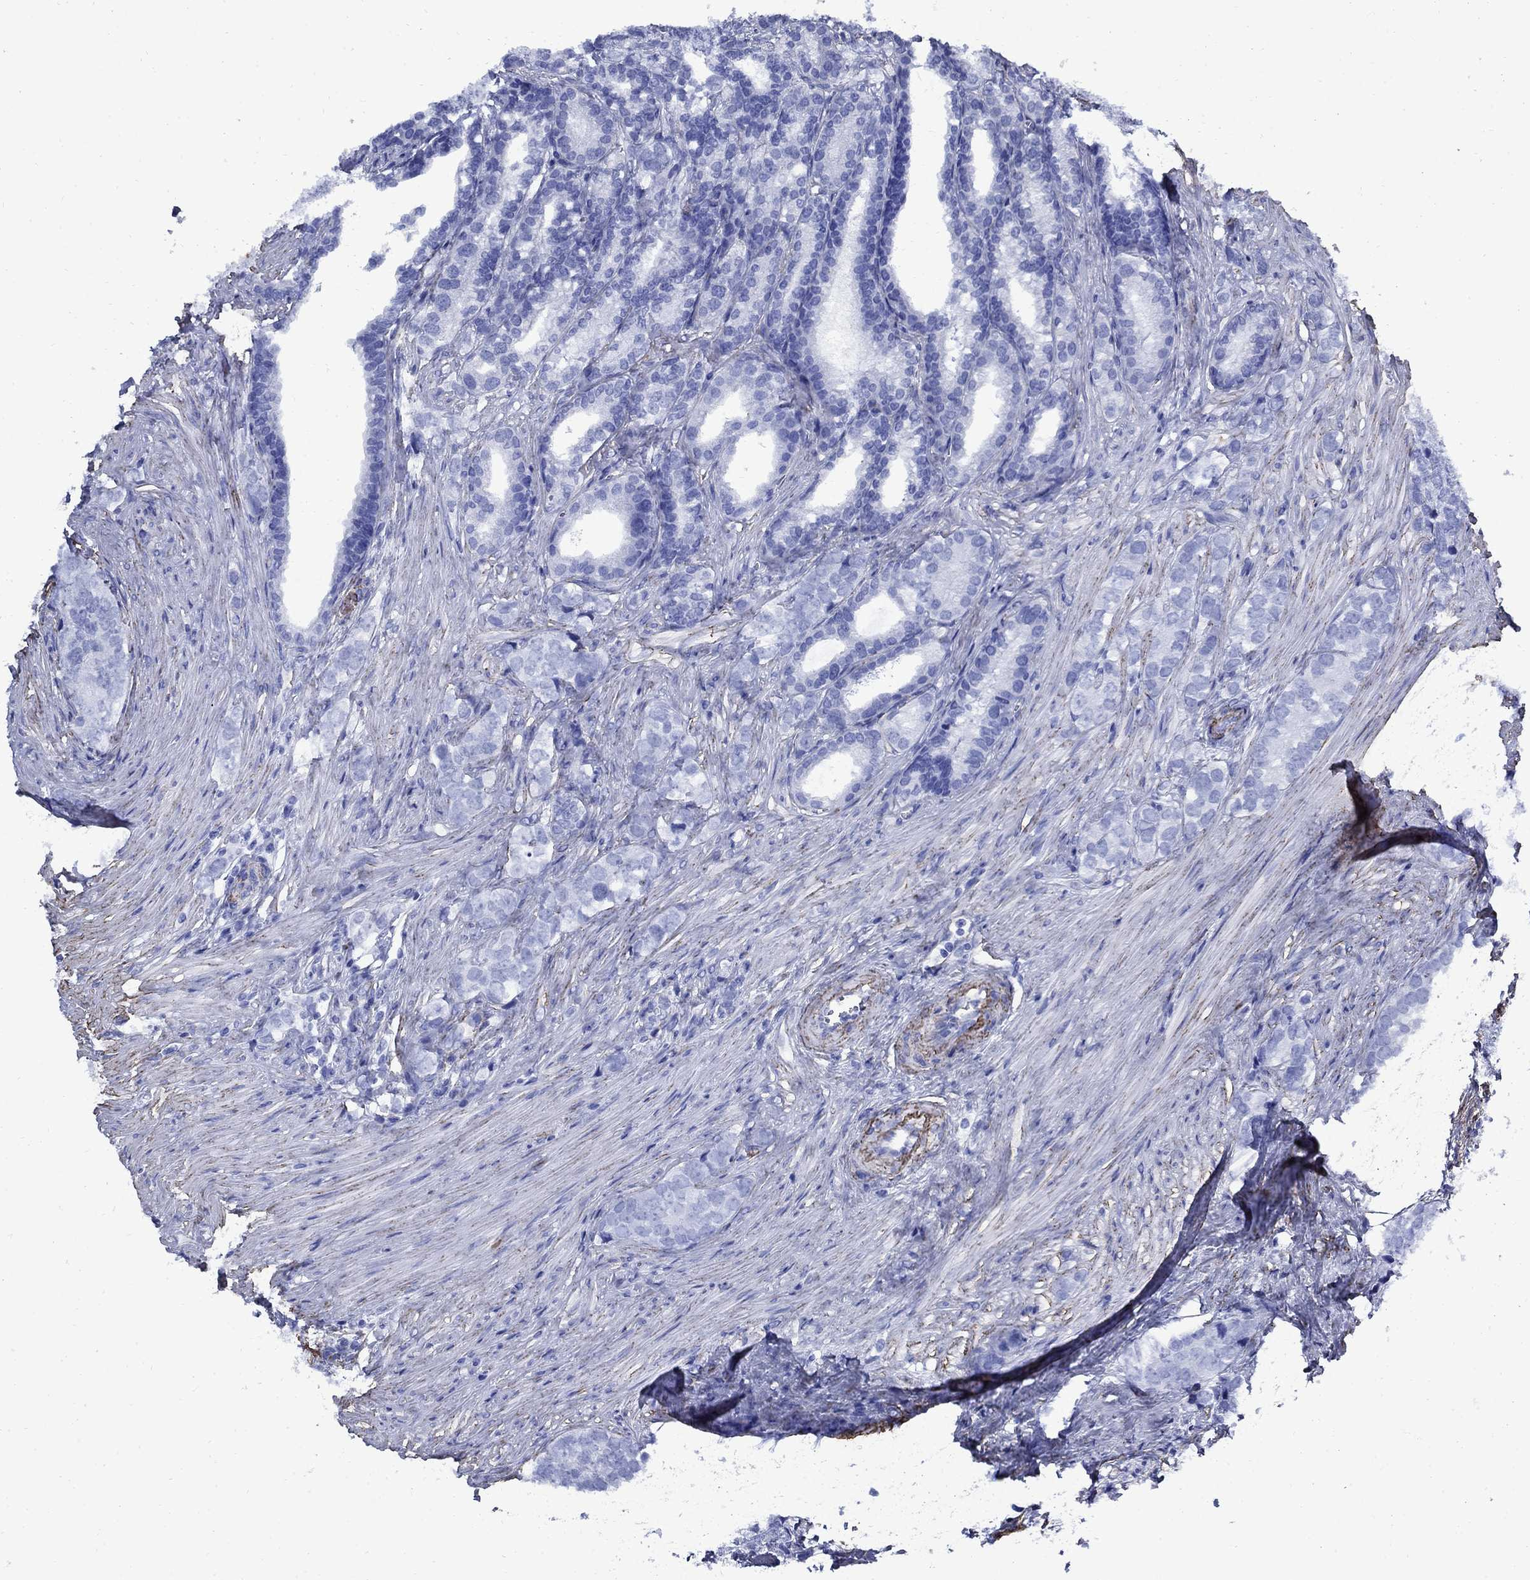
{"staining": {"intensity": "negative", "quantity": "none", "location": "none"}, "tissue": "prostate cancer", "cell_type": "Tumor cells", "image_type": "cancer", "snomed": [{"axis": "morphology", "description": "Adenocarcinoma, NOS"}, {"axis": "topography", "description": "Prostate and seminal vesicle, NOS"}], "caption": "Immunohistochemical staining of adenocarcinoma (prostate) displays no significant positivity in tumor cells. (DAB (3,3'-diaminobenzidine) immunohistochemistry (IHC) with hematoxylin counter stain).", "gene": "VTN", "patient": {"sex": "male", "age": 63}}